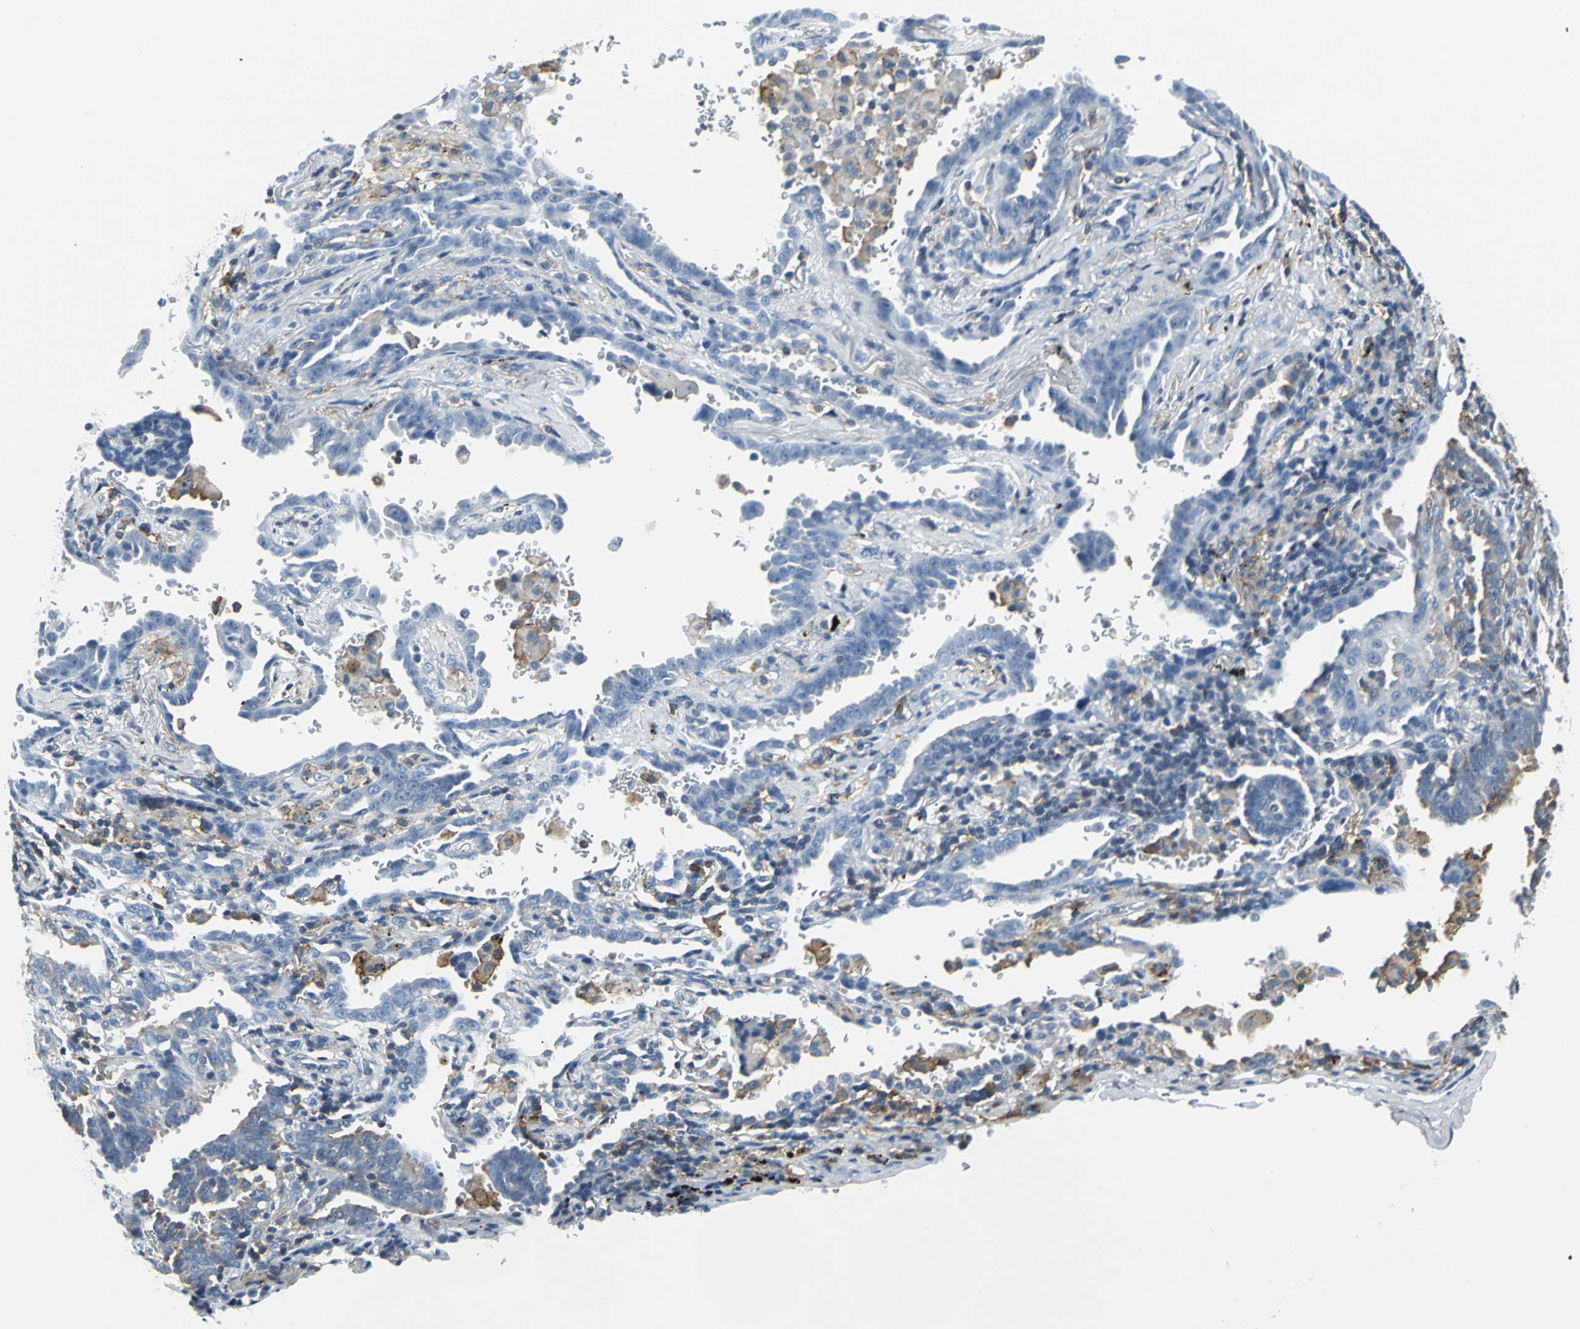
{"staining": {"intensity": "moderate", "quantity": ">75%", "location": "cytoplasmic/membranous"}, "tissue": "lung cancer", "cell_type": "Tumor cells", "image_type": "cancer", "snomed": [{"axis": "morphology", "description": "Adenocarcinoma, NOS"}, {"axis": "topography", "description": "Lung"}], "caption": "Lung cancer stained with DAB immunohistochemistry shows medium levels of moderate cytoplasmic/membranous staining in about >75% of tumor cells.", "gene": "IQGAP2", "patient": {"sex": "female", "age": 64}}